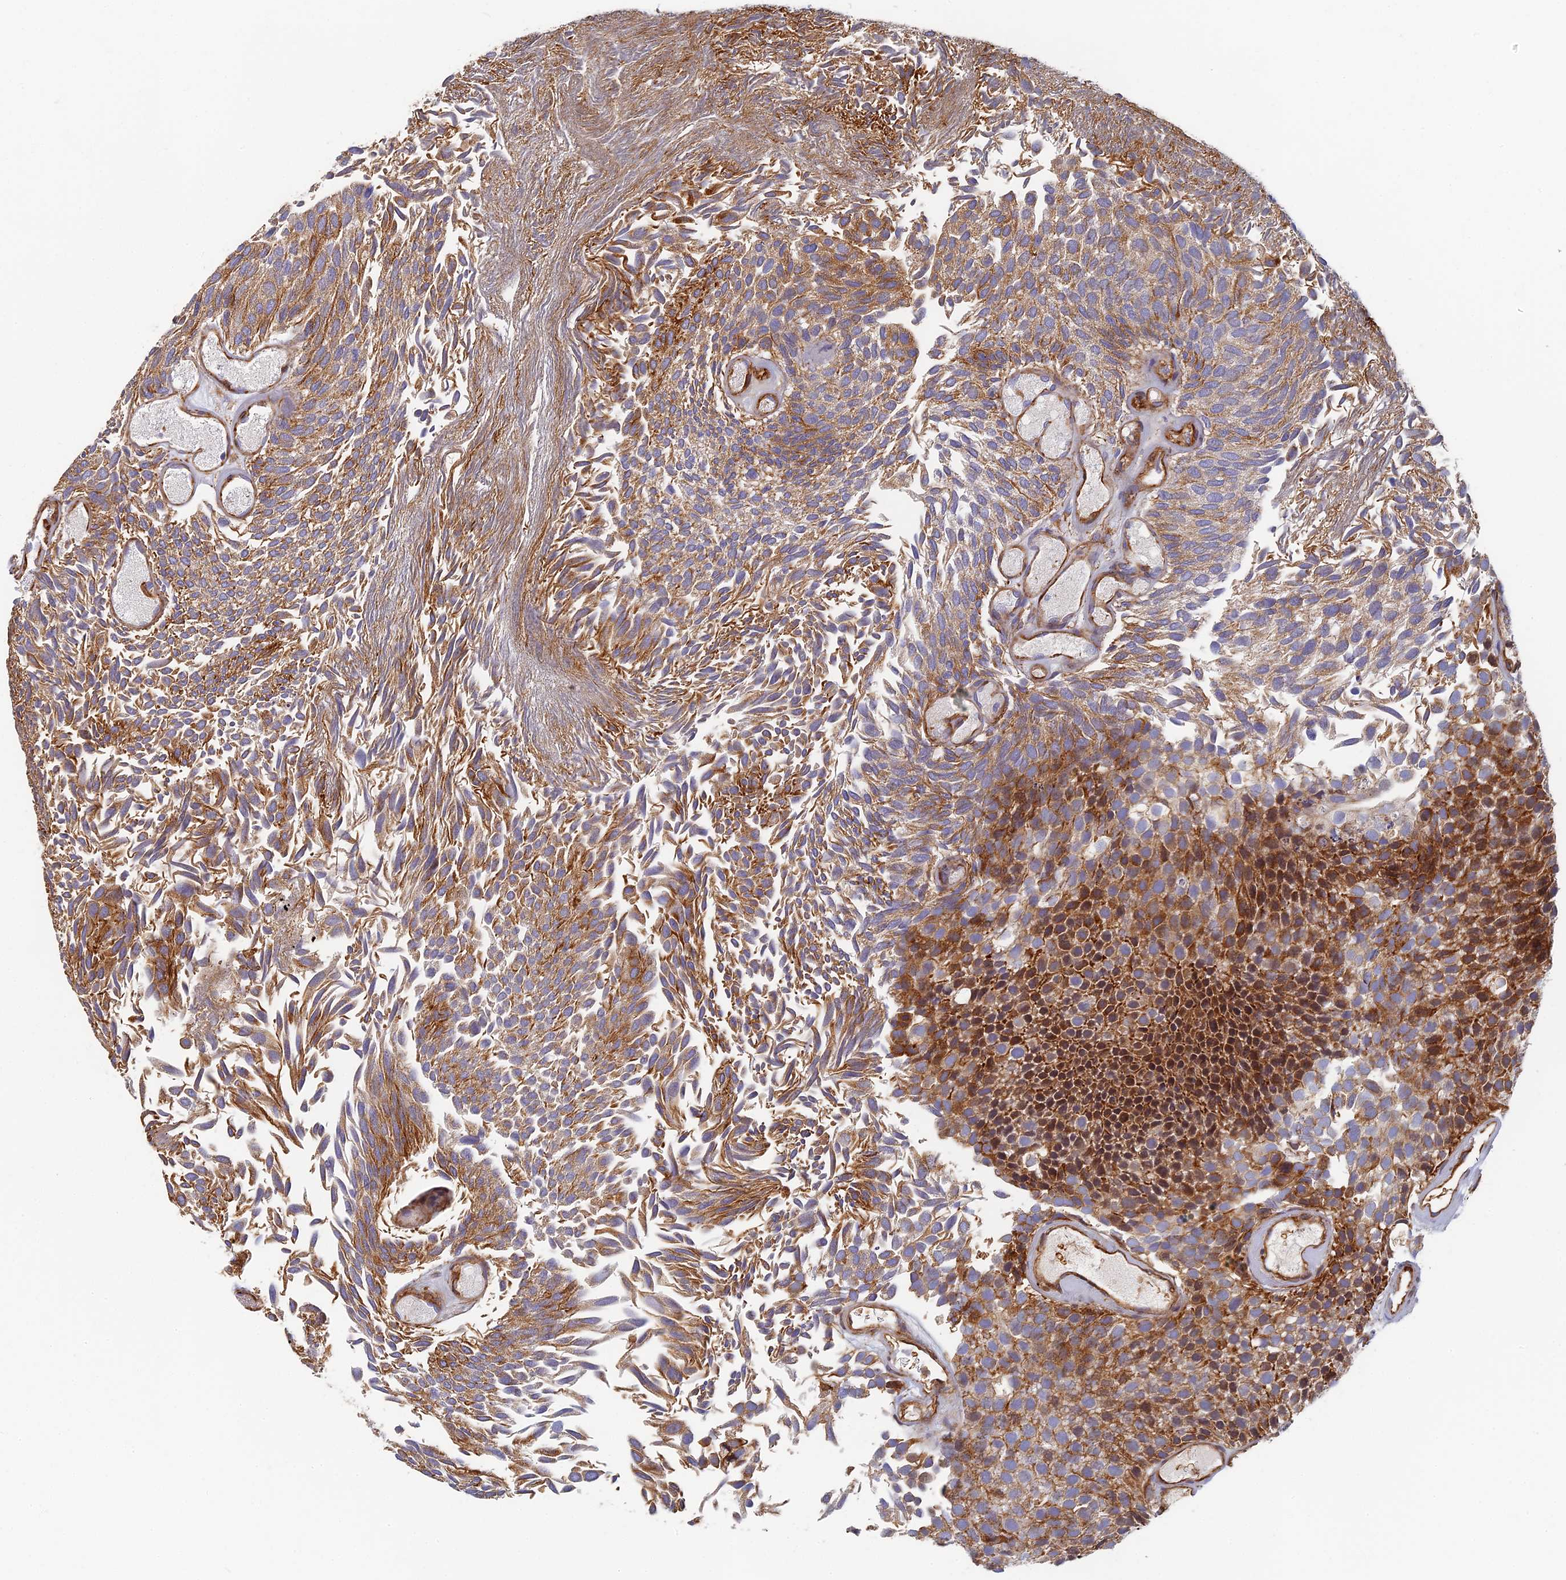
{"staining": {"intensity": "strong", "quantity": "<25%", "location": "cytoplasmic/membranous"}, "tissue": "urothelial cancer", "cell_type": "Tumor cells", "image_type": "cancer", "snomed": [{"axis": "morphology", "description": "Urothelial carcinoma, Low grade"}, {"axis": "topography", "description": "Urinary bladder"}], "caption": "Protein positivity by IHC exhibits strong cytoplasmic/membranous staining in approximately <25% of tumor cells in urothelial cancer.", "gene": "ABCB10", "patient": {"sex": "male", "age": 89}}